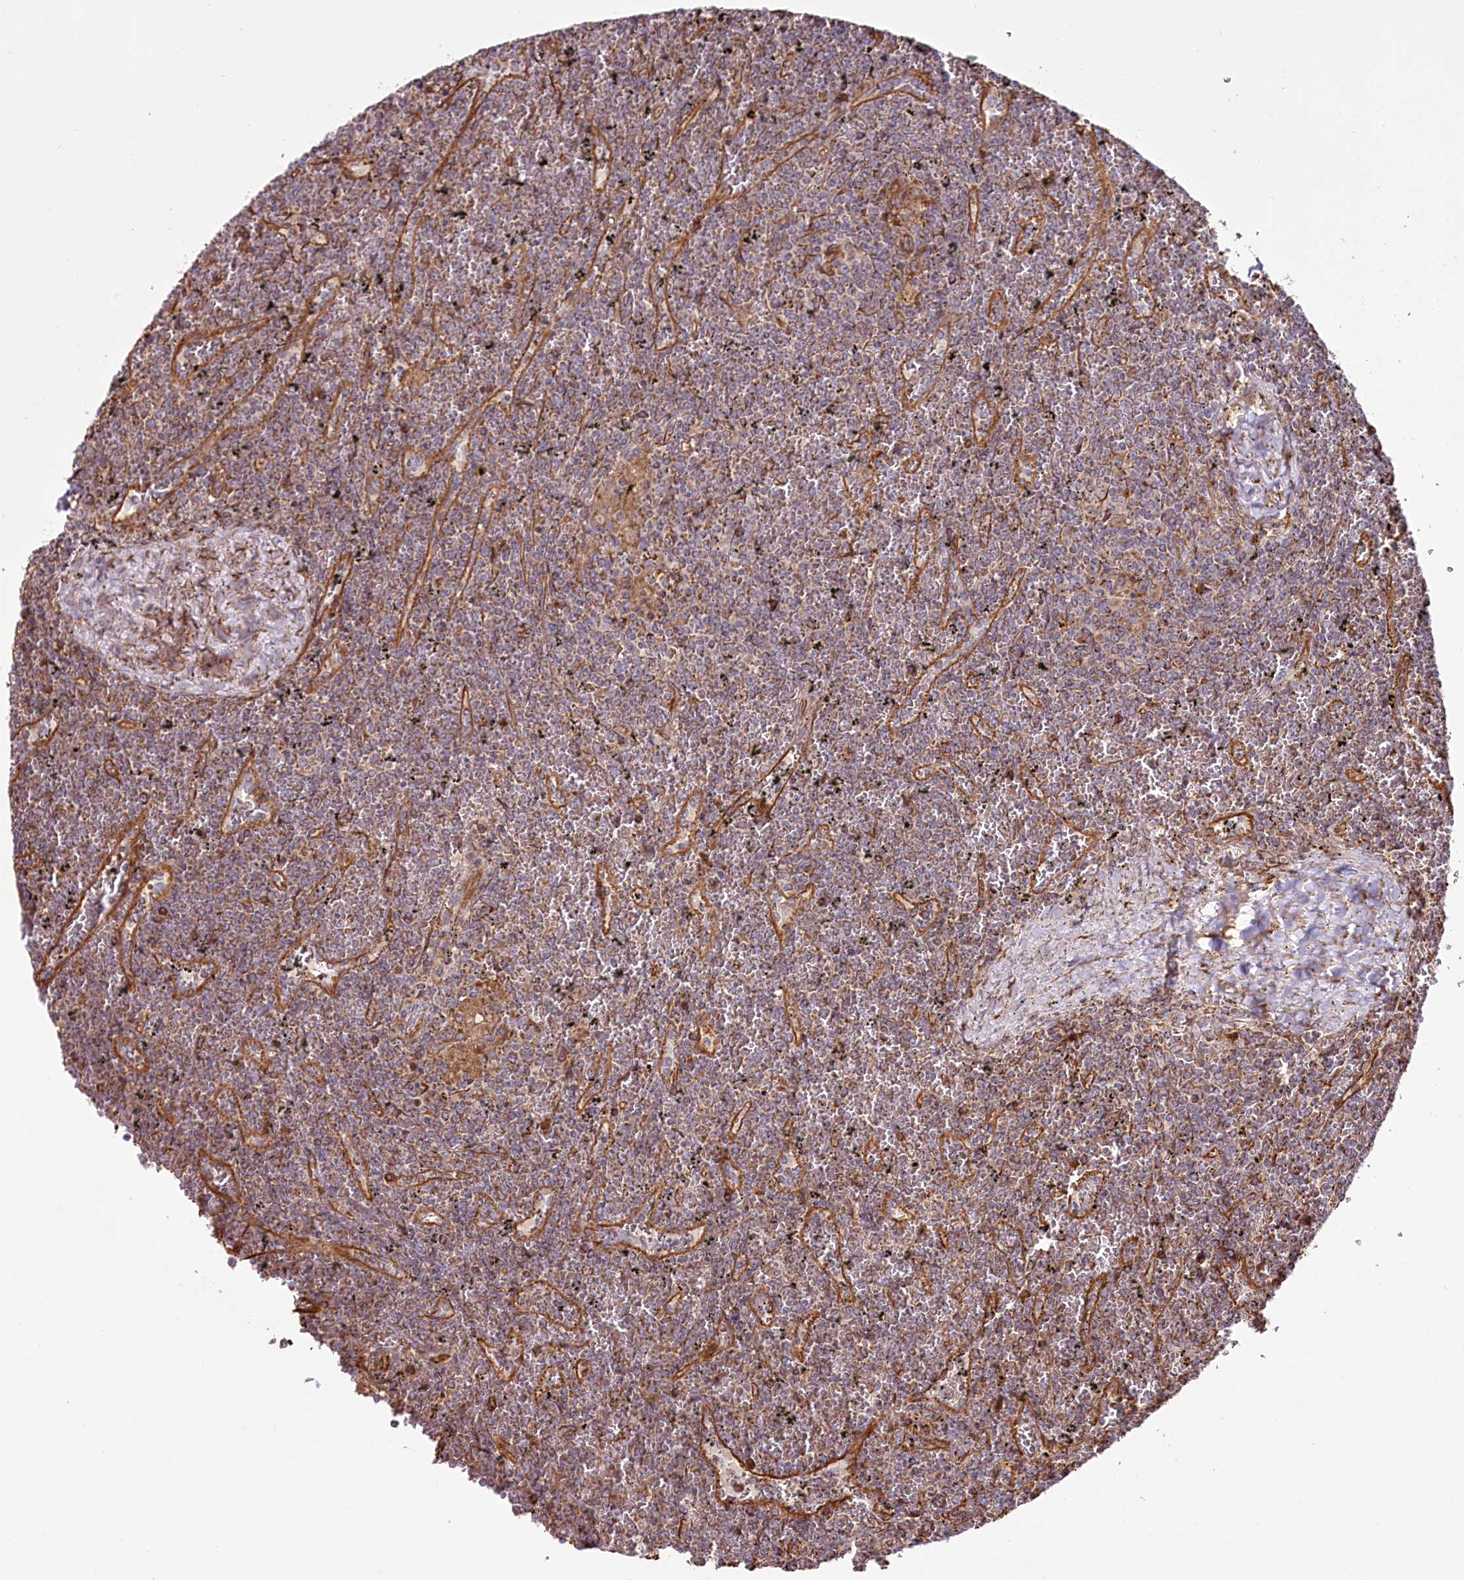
{"staining": {"intensity": "moderate", "quantity": ">75%", "location": "cytoplasmic/membranous"}, "tissue": "lymphoma", "cell_type": "Tumor cells", "image_type": "cancer", "snomed": [{"axis": "morphology", "description": "Malignant lymphoma, non-Hodgkin's type, Low grade"}, {"axis": "topography", "description": "Spleen"}], "caption": "This is a photomicrograph of IHC staining of malignant lymphoma, non-Hodgkin's type (low-grade), which shows moderate staining in the cytoplasmic/membranous of tumor cells.", "gene": "THUMPD3", "patient": {"sex": "female", "age": 19}}